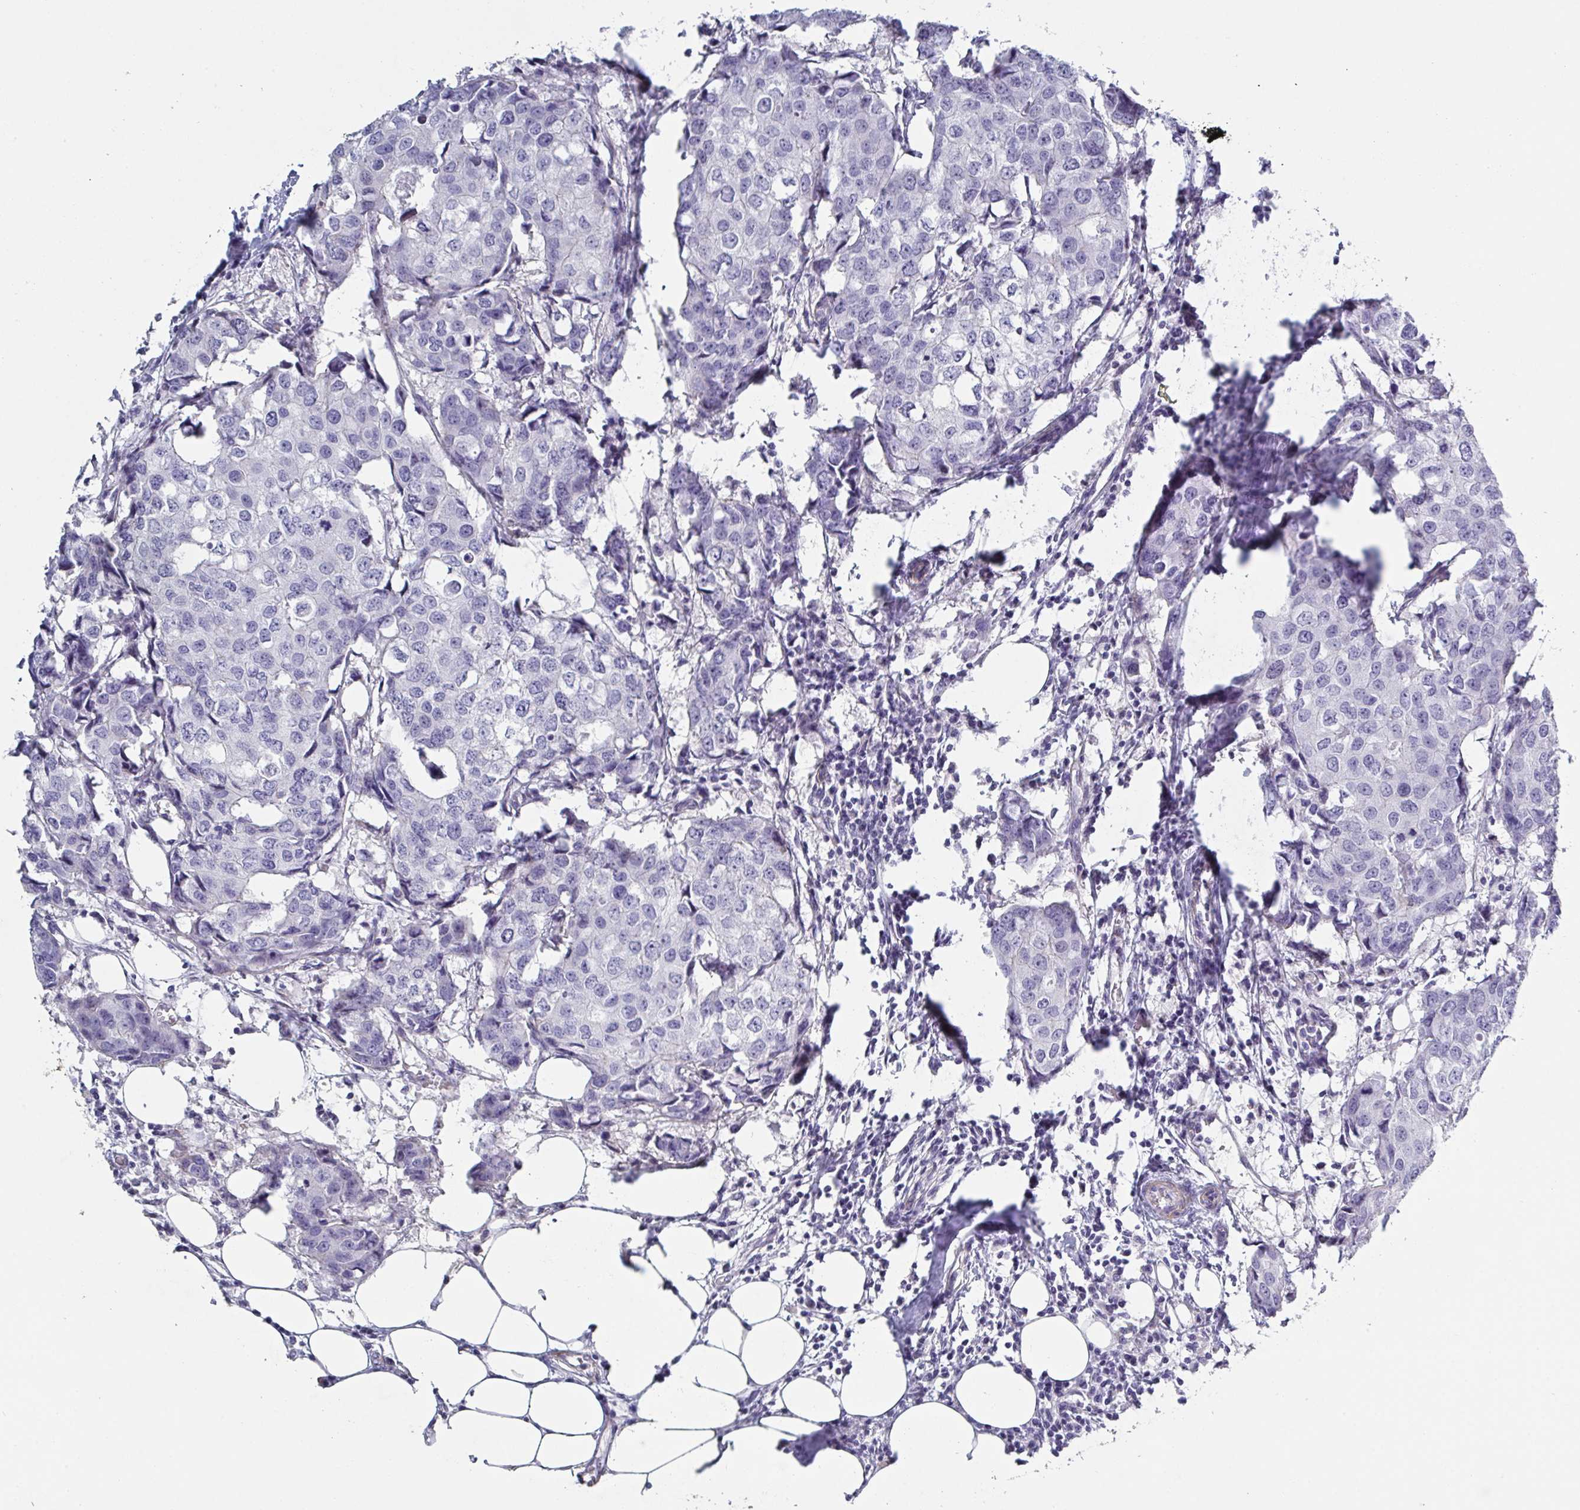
{"staining": {"intensity": "negative", "quantity": "none", "location": "none"}, "tissue": "breast cancer", "cell_type": "Tumor cells", "image_type": "cancer", "snomed": [{"axis": "morphology", "description": "Duct carcinoma"}, {"axis": "topography", "description": "Breast"}], "caption": "DAB (3,3'-diaminobenzidine) immunohistochemical staining of breast invasive ductal carcinoma reveals no significant expression in tumor cells.", "gene": "OR5P3", "patient": {"sex": "female", "age": 27}}